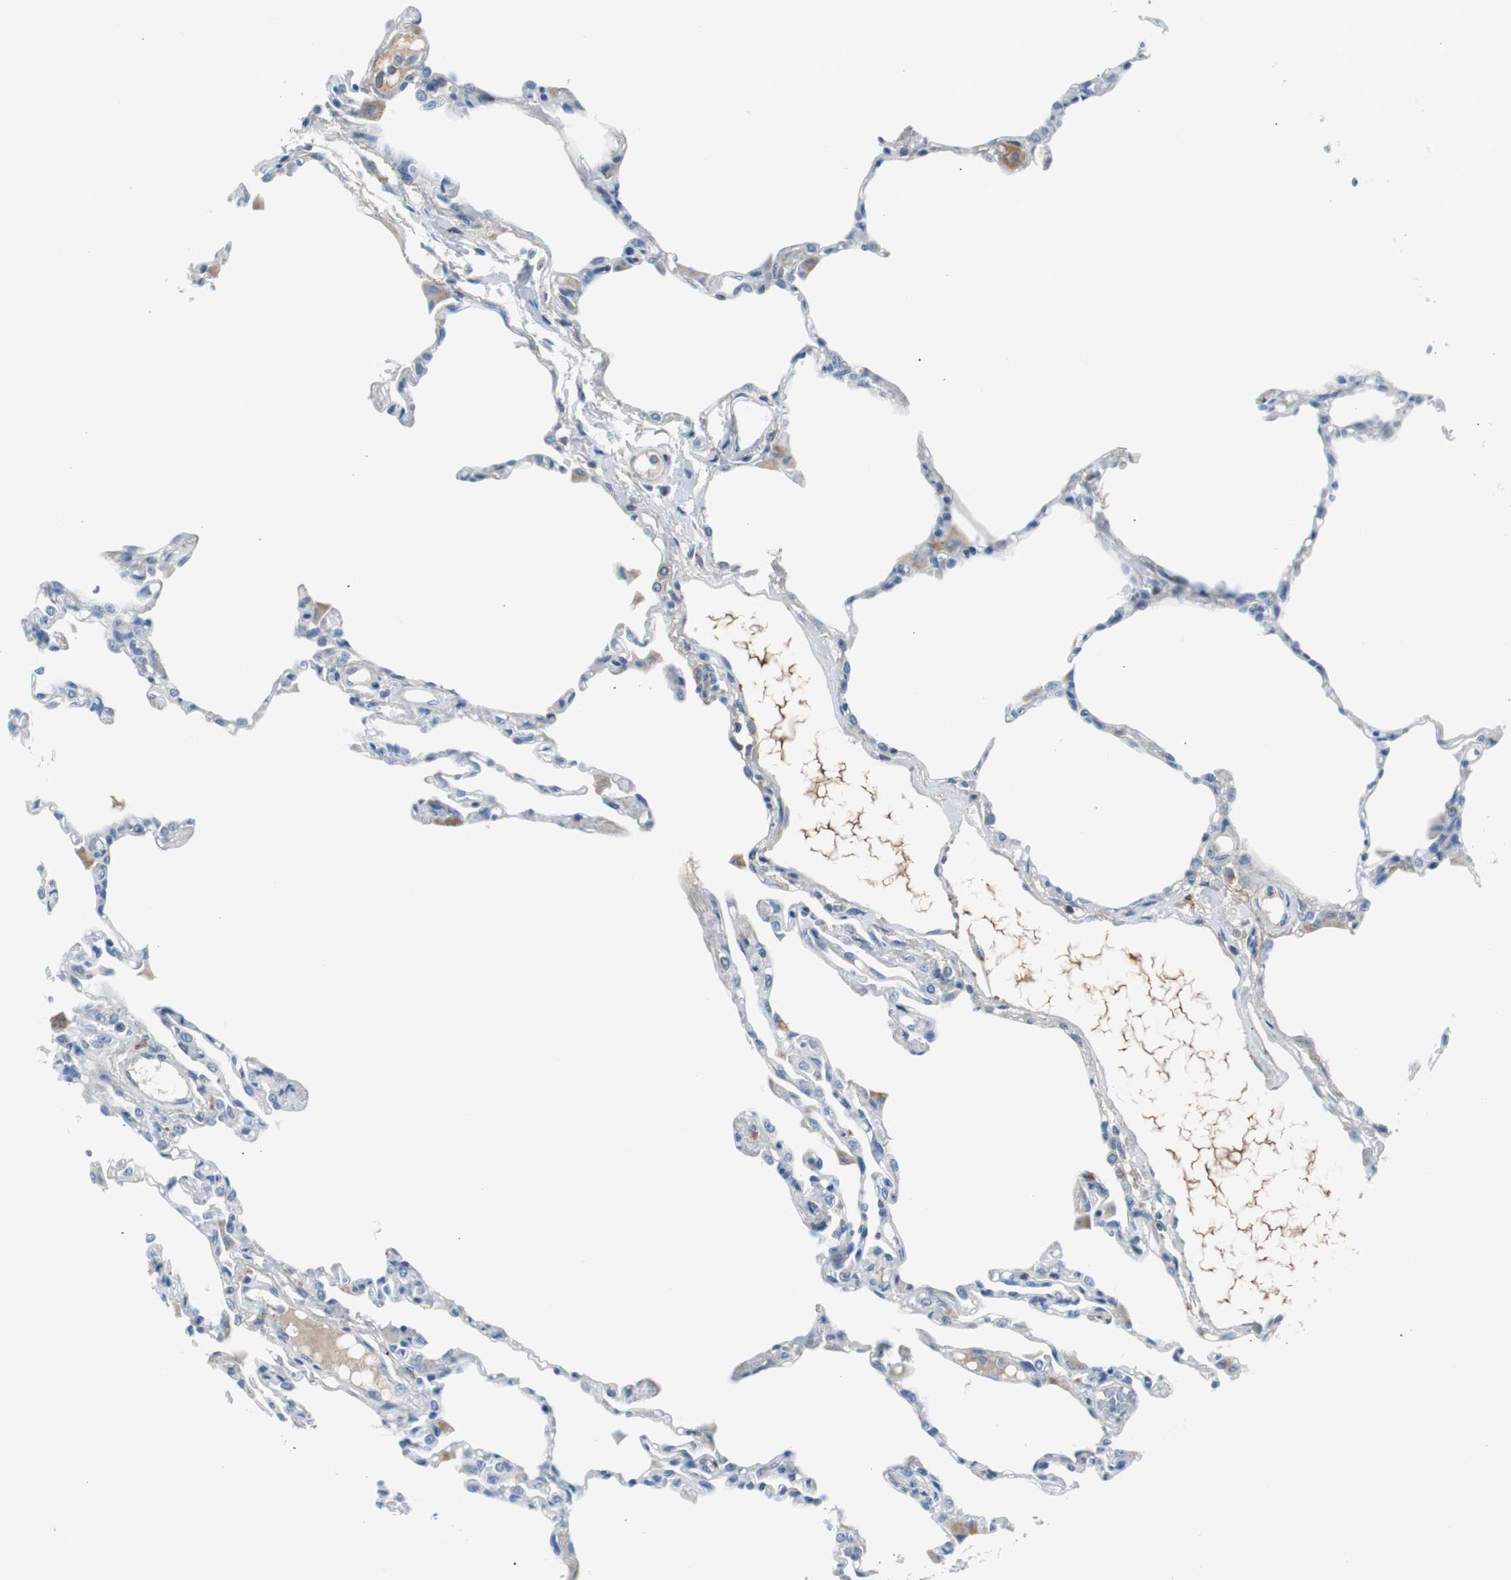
{"staining": {"intensity": "negative", "quantity": "none", "location": "none"}, "tissue": "lung", "cell_type": "Alveolar cells", "image_type": "normal", "snomed": [{"axis": "morphology", "description": "Normal tissue, NOS"}, {"axis": "topography", "description": "Lung"}], "caption": "Immunohistochemical staining of normal human lung demonstrates no significant staining in alveolar cells. (DAB (3,3'-diaminobenzidine) immunohistochemistry, high magnification).", "gene": "SERPINF1", "patient": {"sex": "female", "age": 49}}